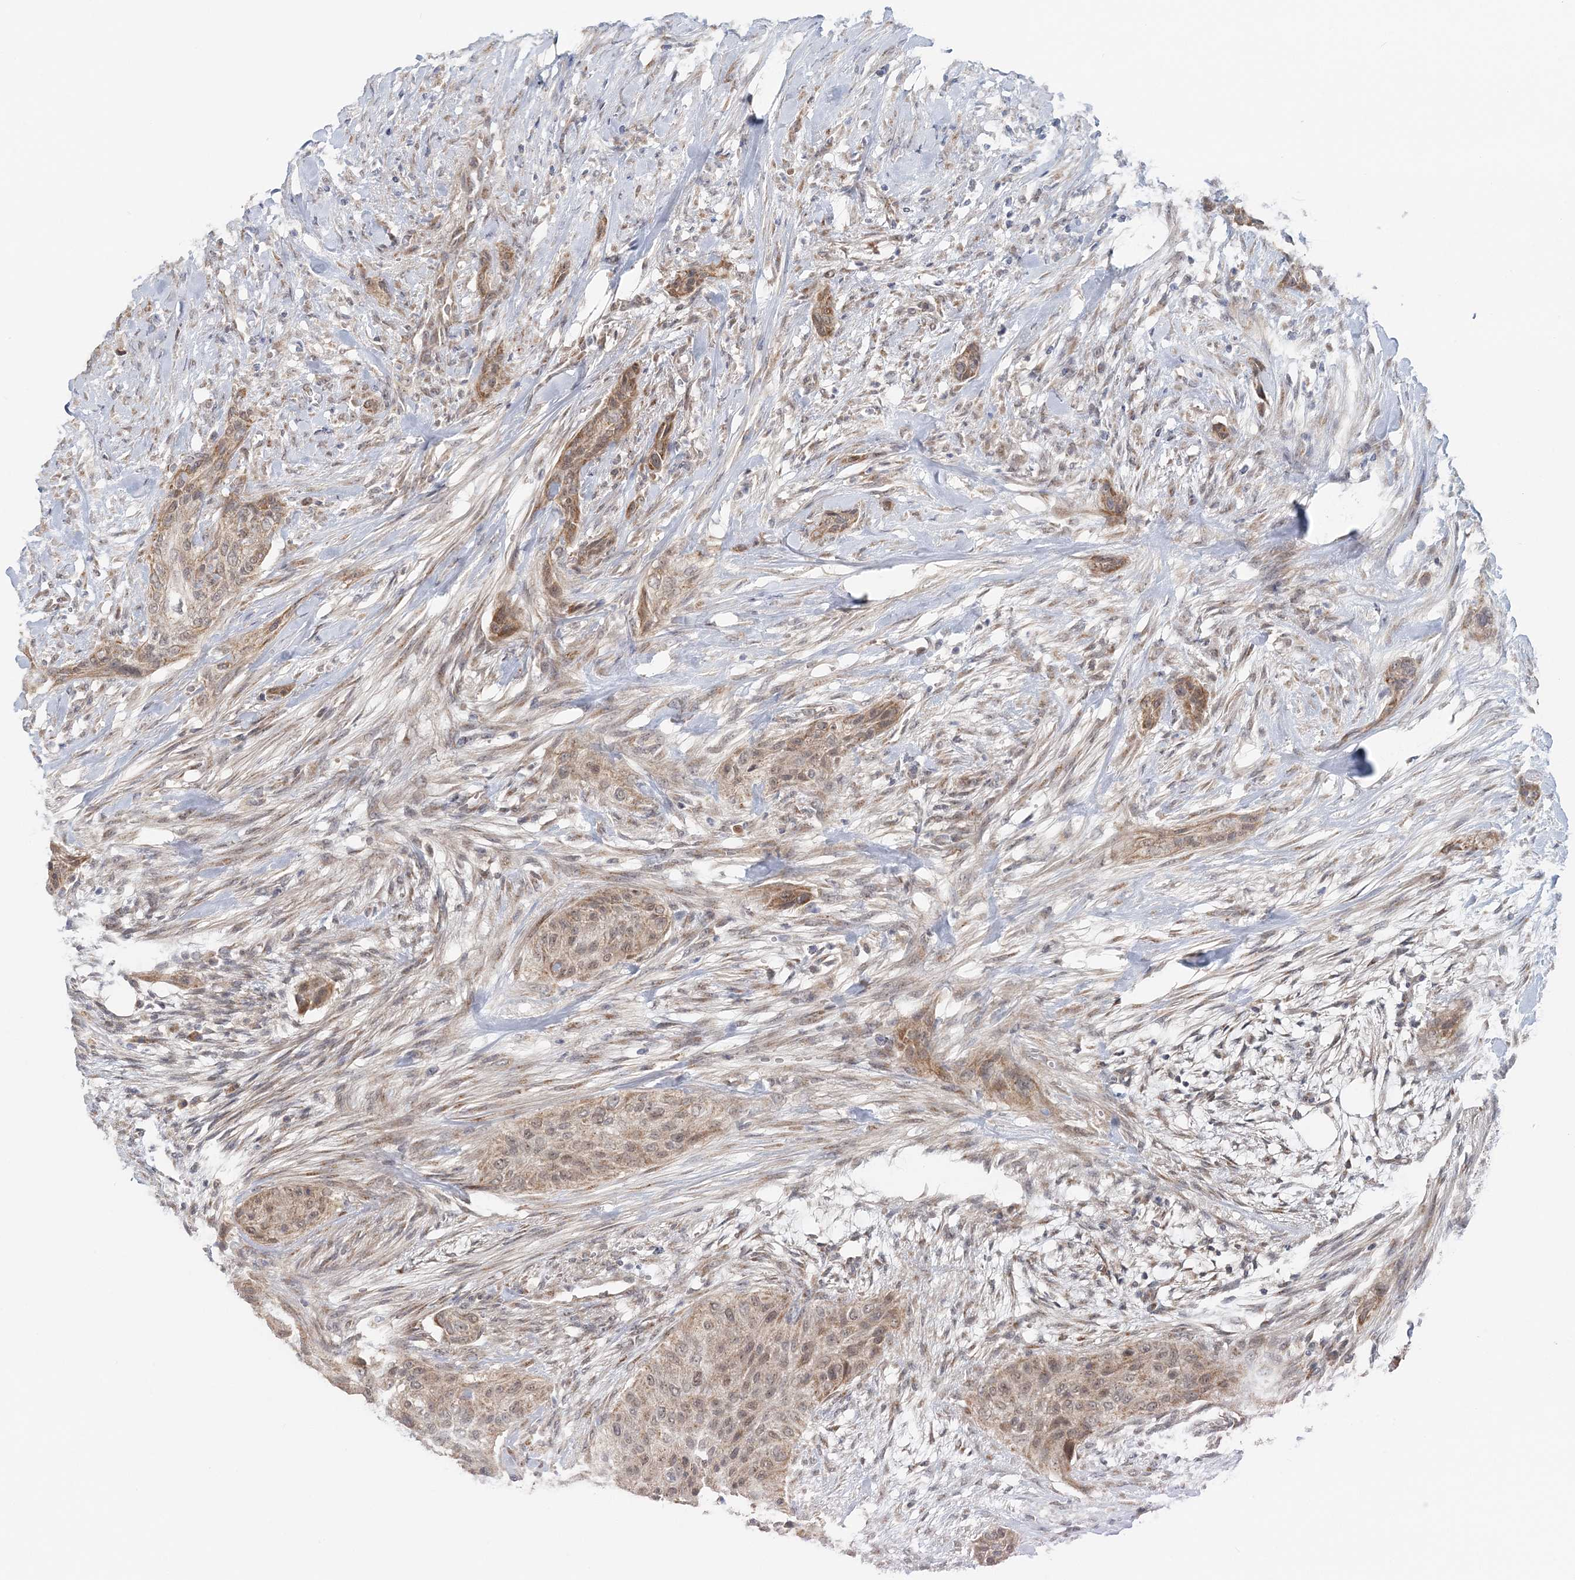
{"staining": {"intensity": "moderate", "quantity": ">75%", "location": "cytoplasmic/membranous"}, "tissue": "urothelial cancer", "cell_type": "Tumor cells", "image_type": "cancer", "snomed": [{"axis": "morphology", "description": "Urothelial carcinoma, High grade"}, {"axis": "topography", "description": "Urinary bladder"}], "caption": "Immunohistochemical staining of human urothelial carcinoma (high-grade) displays medium levels of moderate cytoplasmic/membranous protein staining in about >75% of tumor cells.", "gene": "RNF150", "patient": {"sex": "male", "age": 35}}